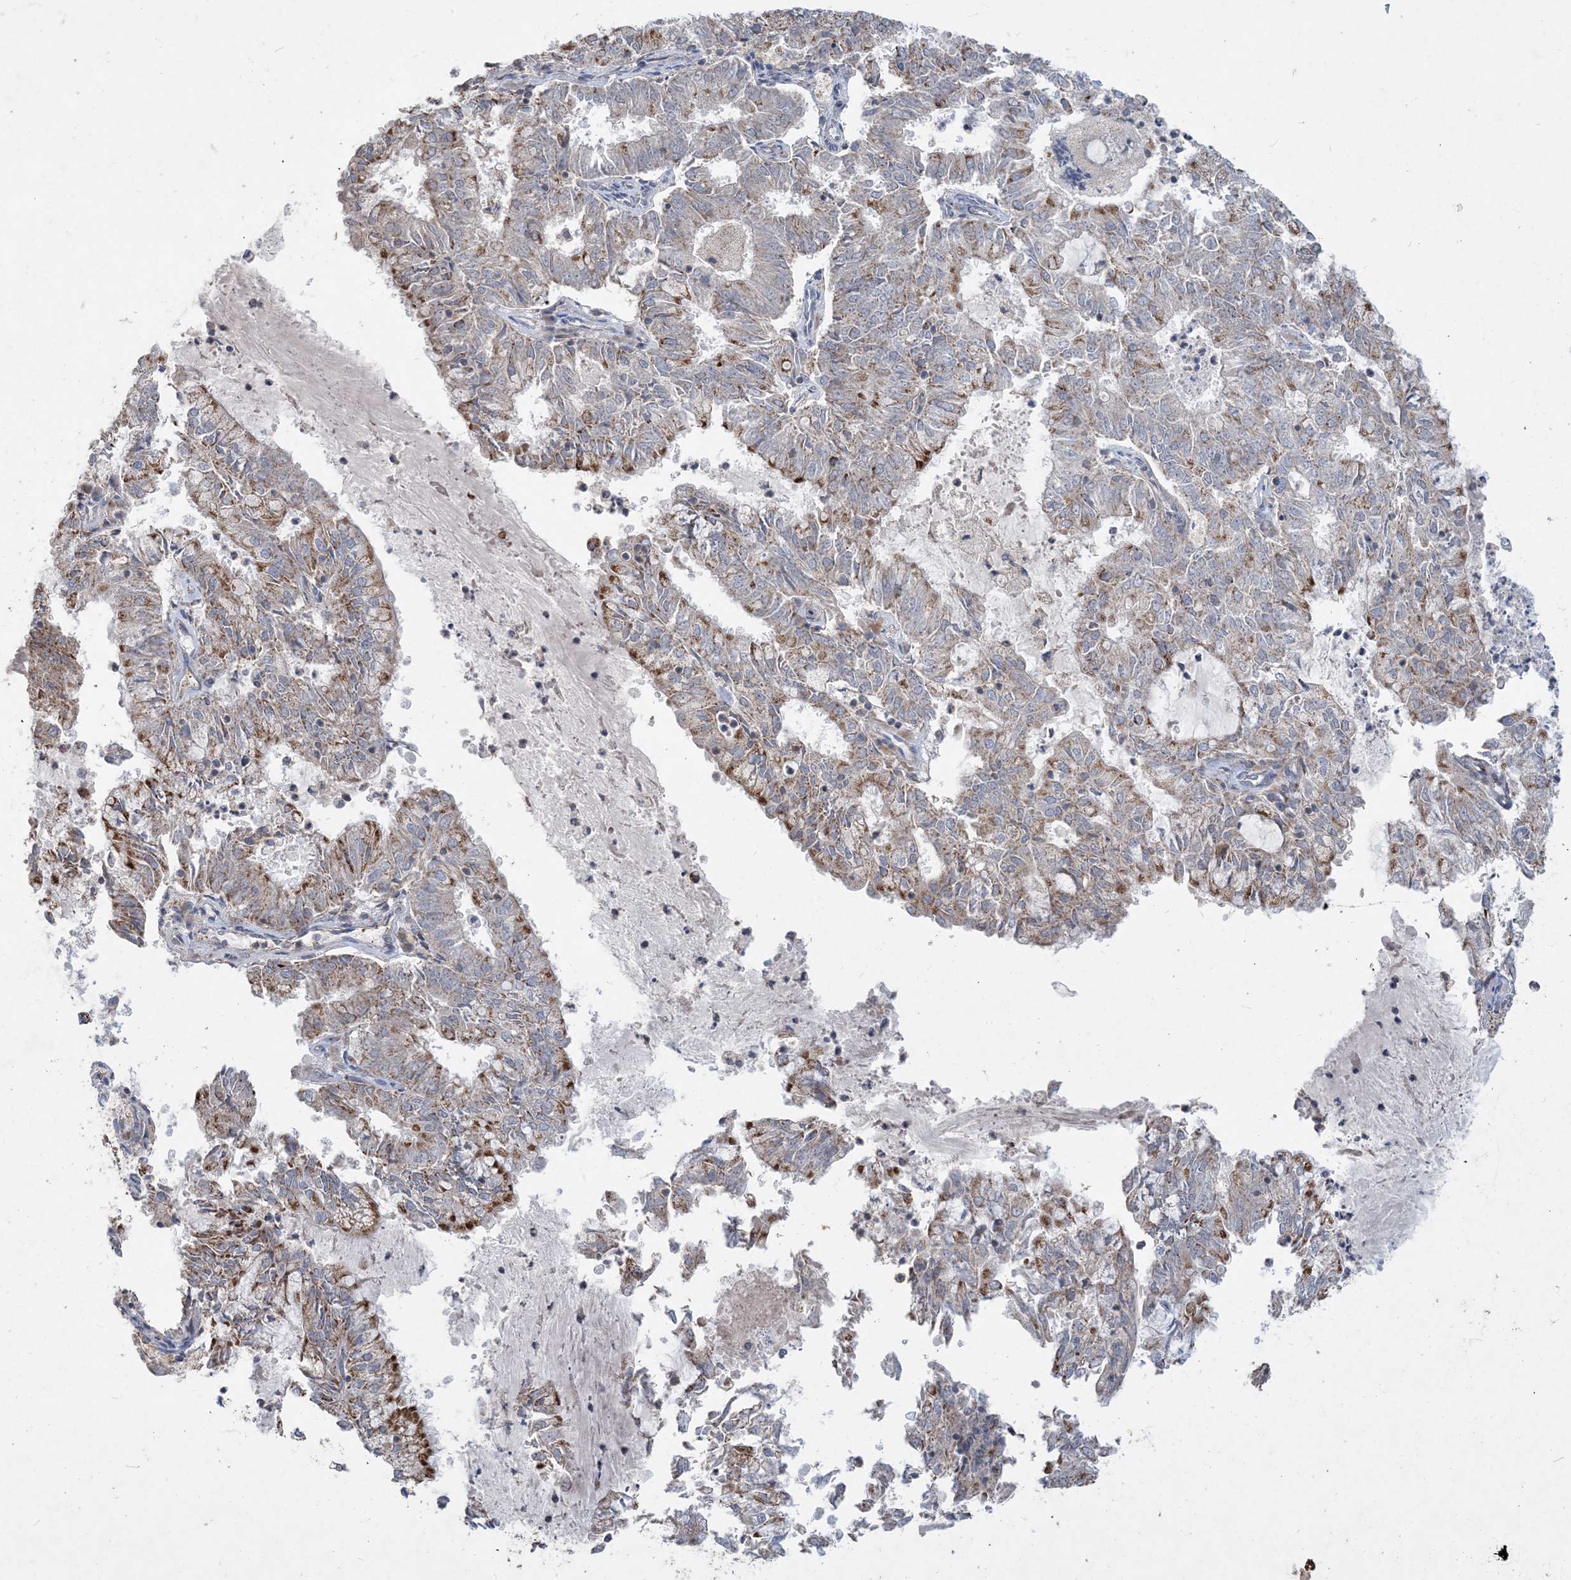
{"staining": {"intensity": "moderate", "quantity": "25%-75%", "location": "cytoplasmic/membranous"}, "tissue": "endometrial cancer", "cell_type": "Tumor cells", "image_type": "cancer", "snomed": [{"axis": "morphology", "description": "Adenocarcinoma, NOS"}, {"axis": "topography", "description": "Endometrium"}], "caption": "DAB (3,3'-diaminobenzidine) immunohistochemical staining of endometrial cancer displays moderate cytoplasmic/membranous protein expression in about 25%-75% of tumor cells. (DAB (3,3'-diaminobenzidine) IHC, brown staining for protein, blue staining for nuclei).", "gene": "ECHDC1", "patient": {"sex": "female", "age": 57}}